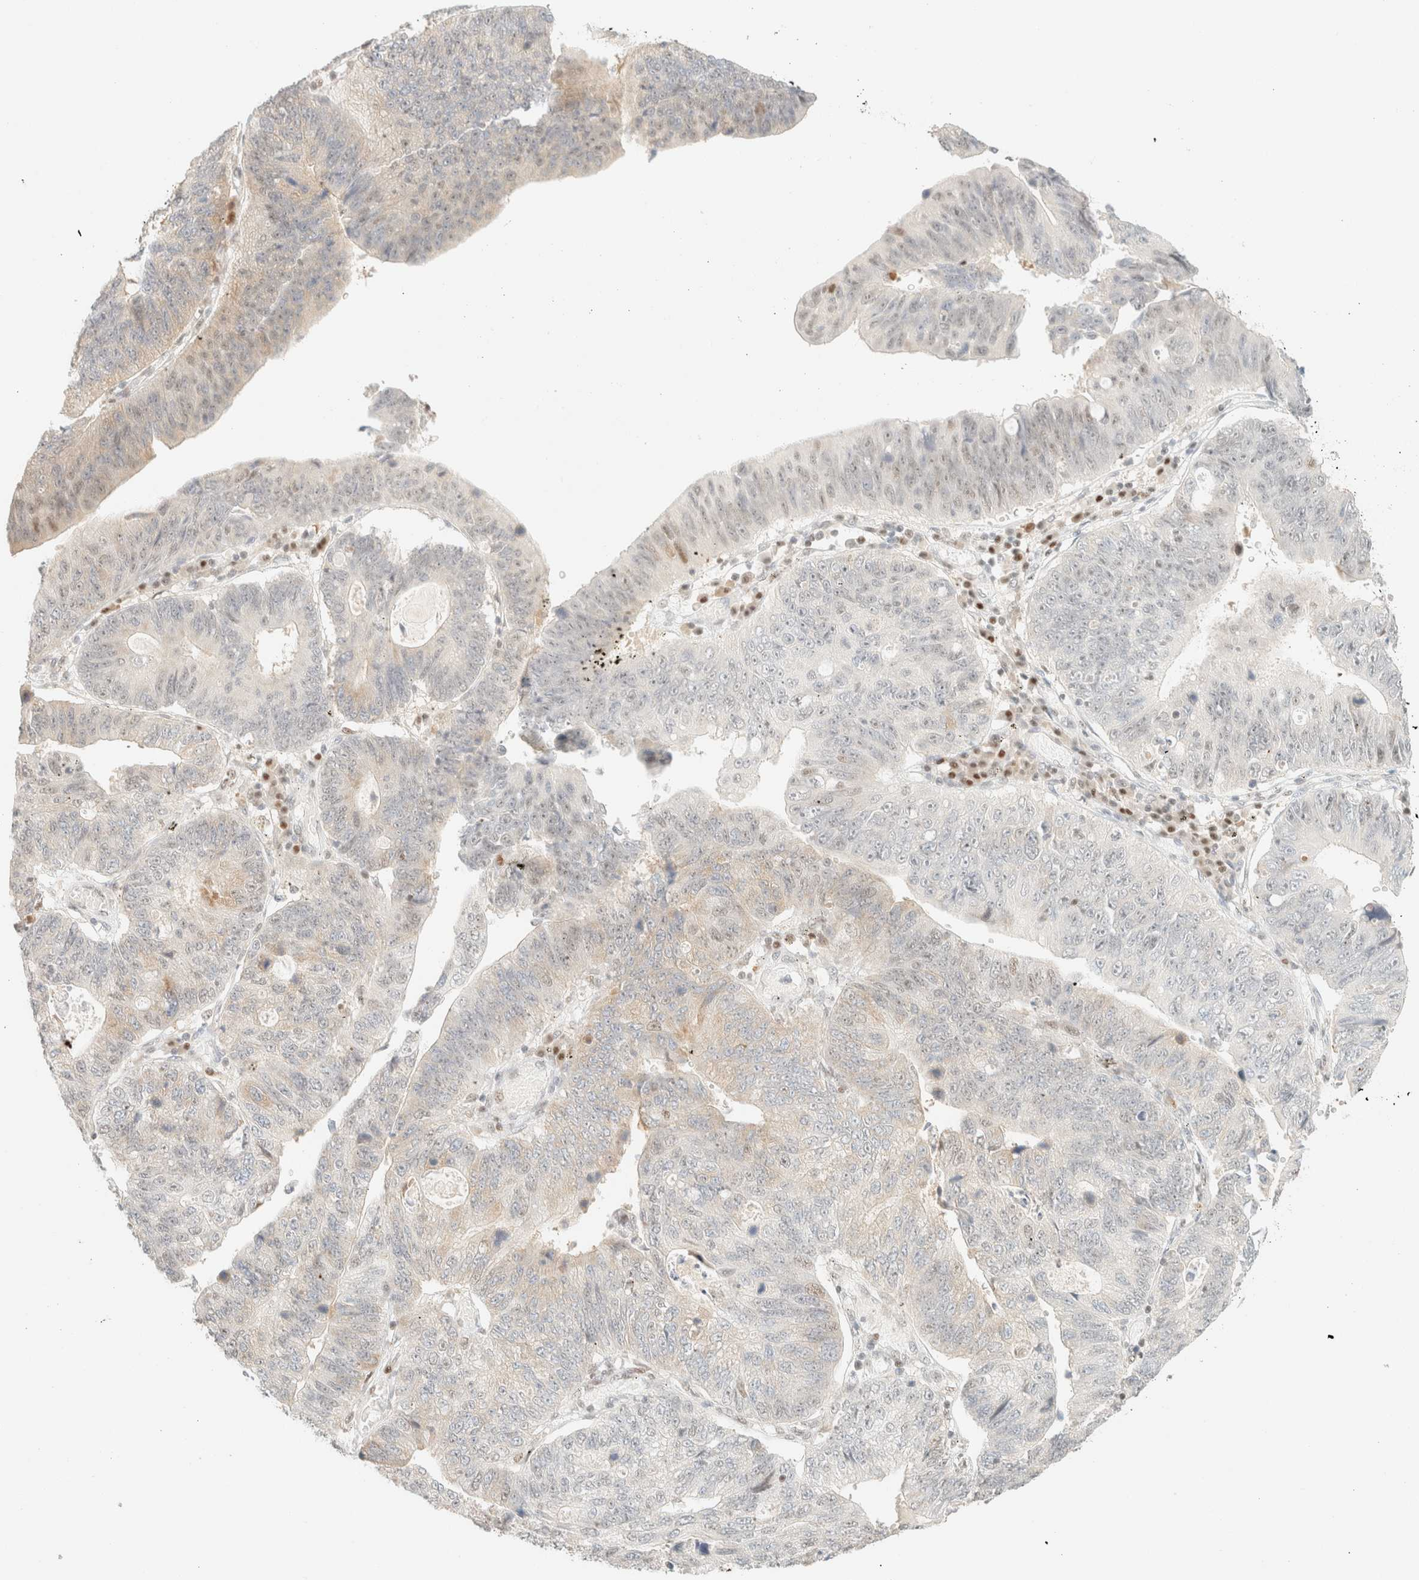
{"staining": {"intensity": "weak", "quantity": "<25%", "location": "nuclear"}, "tissue": "stomach cancer", "cell_type": "Tumor cells", "image_type": "cancer", "snomed": [{"axis": "morphology", "description": "Adenocarcinoma, NOS"}, {"axis": "topography", "description": "Stomach"}], "caption": "DAB immunohistochemical staining of human stomach cancer demonstrates no significant staining in tumor cells. (DAB IHC visualized using brightfield microscopy, high magnification).", "gene": "TSR1", "patient": {"sex": "male", "age": 59}}